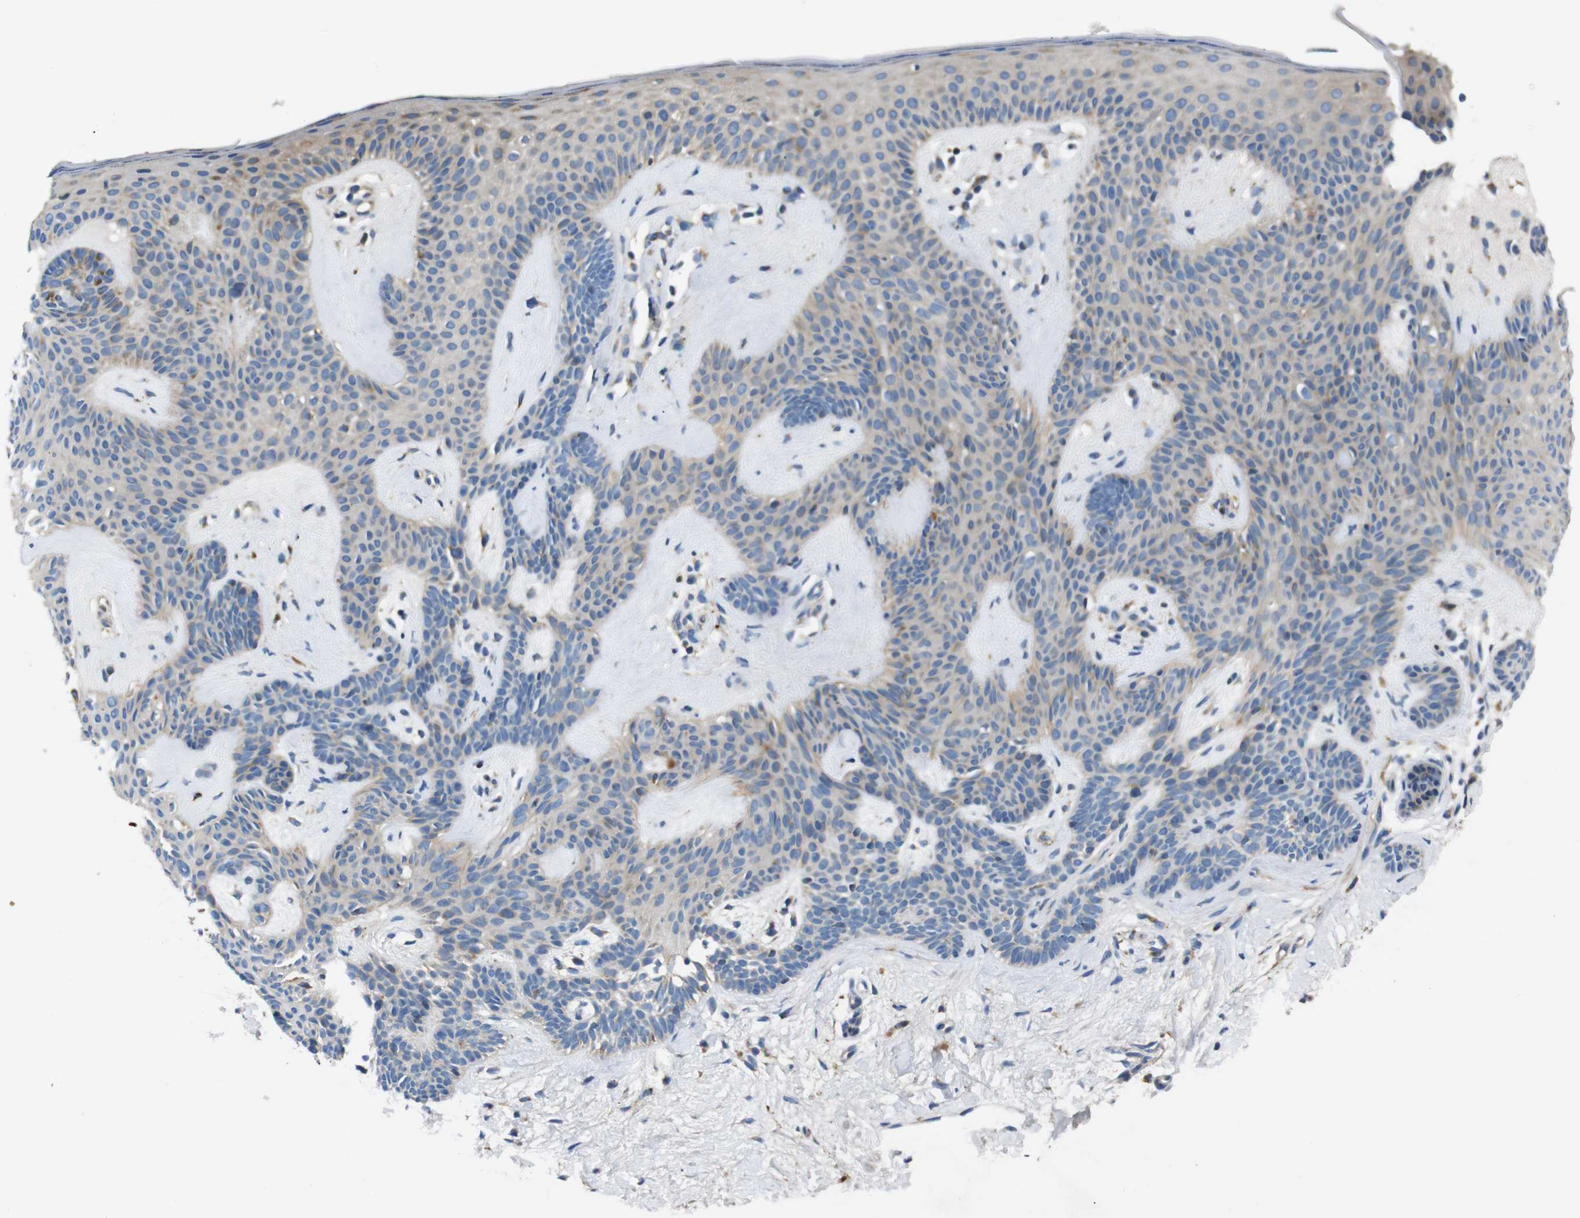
{"staining": {"intensity": "weak", "quantity": "25%-75%", "location": "cytoplasmic/membranous"}, "tissue": "skin cancer", "cell_type": "Tumor cells", "image_type": "cancer", "snomed": [{"axis": "morphology", "description": "Developmental malformation"}, {"axis": "morphology", "description": "Basal cell carcinoma"}, {"axis": "topography", "description": "Skin"}], "caption": "Brown immunohistochemical staining in skin basal cell carcinoma reveals weak cytoplasmic/membranous staining in about 25%-75% of tumor cells.", "gene": "NETO2", "patient": {"sex": "female", "age": 62}}